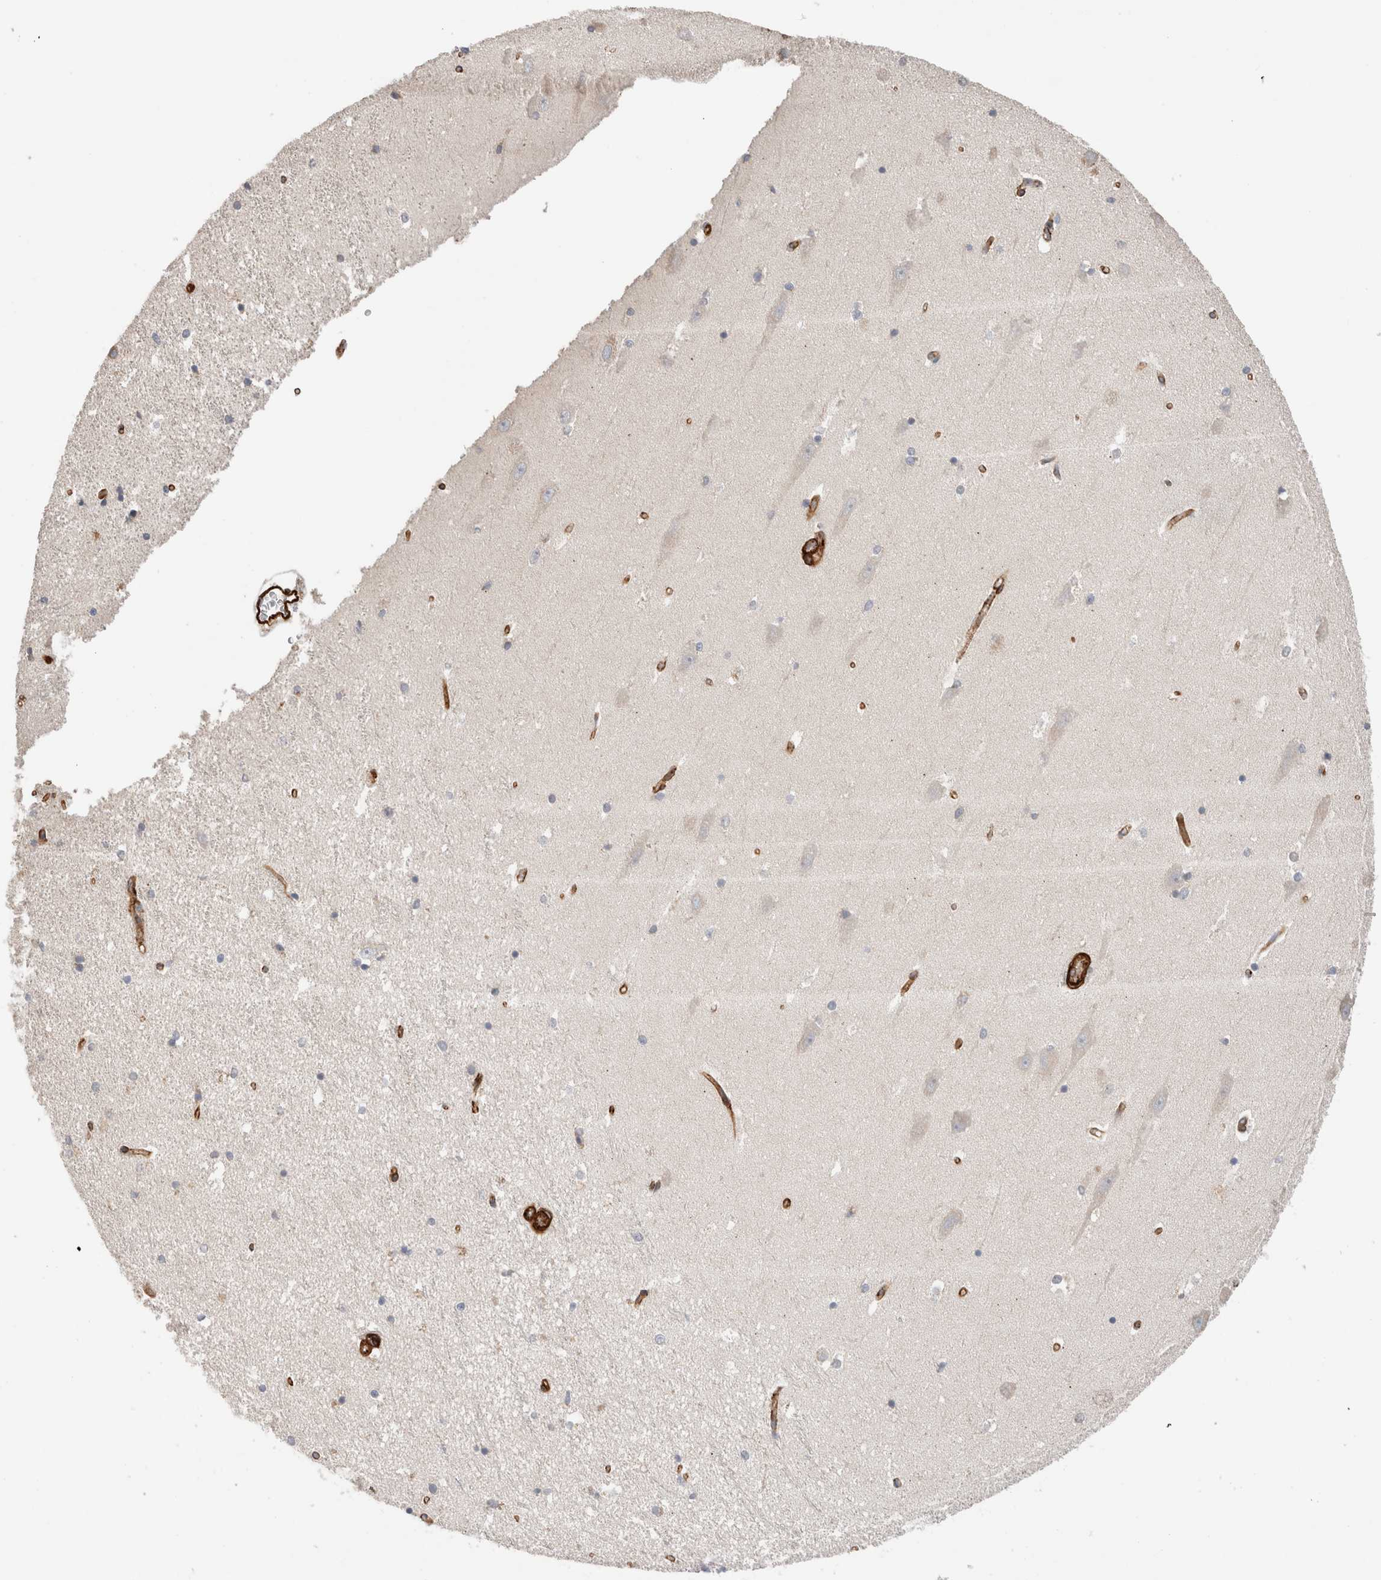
{"staining": {"intensity": "negative", "quantity": "none", "location": "none"}, "tissue": "hippocampus", "cell_type": "Glial cells", "image_type": "normal", "snomed": [{"axis": "morphology", "description": "Normal tissue, NOS"}, {"axis": "topography", "description": "Hippocampus"}], "caption": "DAB (3,3'-diaminobenzidine) immunohistochemical staining of unremarkable hippocampus shows no significant staining in glial cells. (Stains: DAB IHC with hematoxylin counter stain, Microscopy: brightfield microscopy at high magnification).", "gene": "RAB32", "patient": {"sex": "male", "age": 45}}